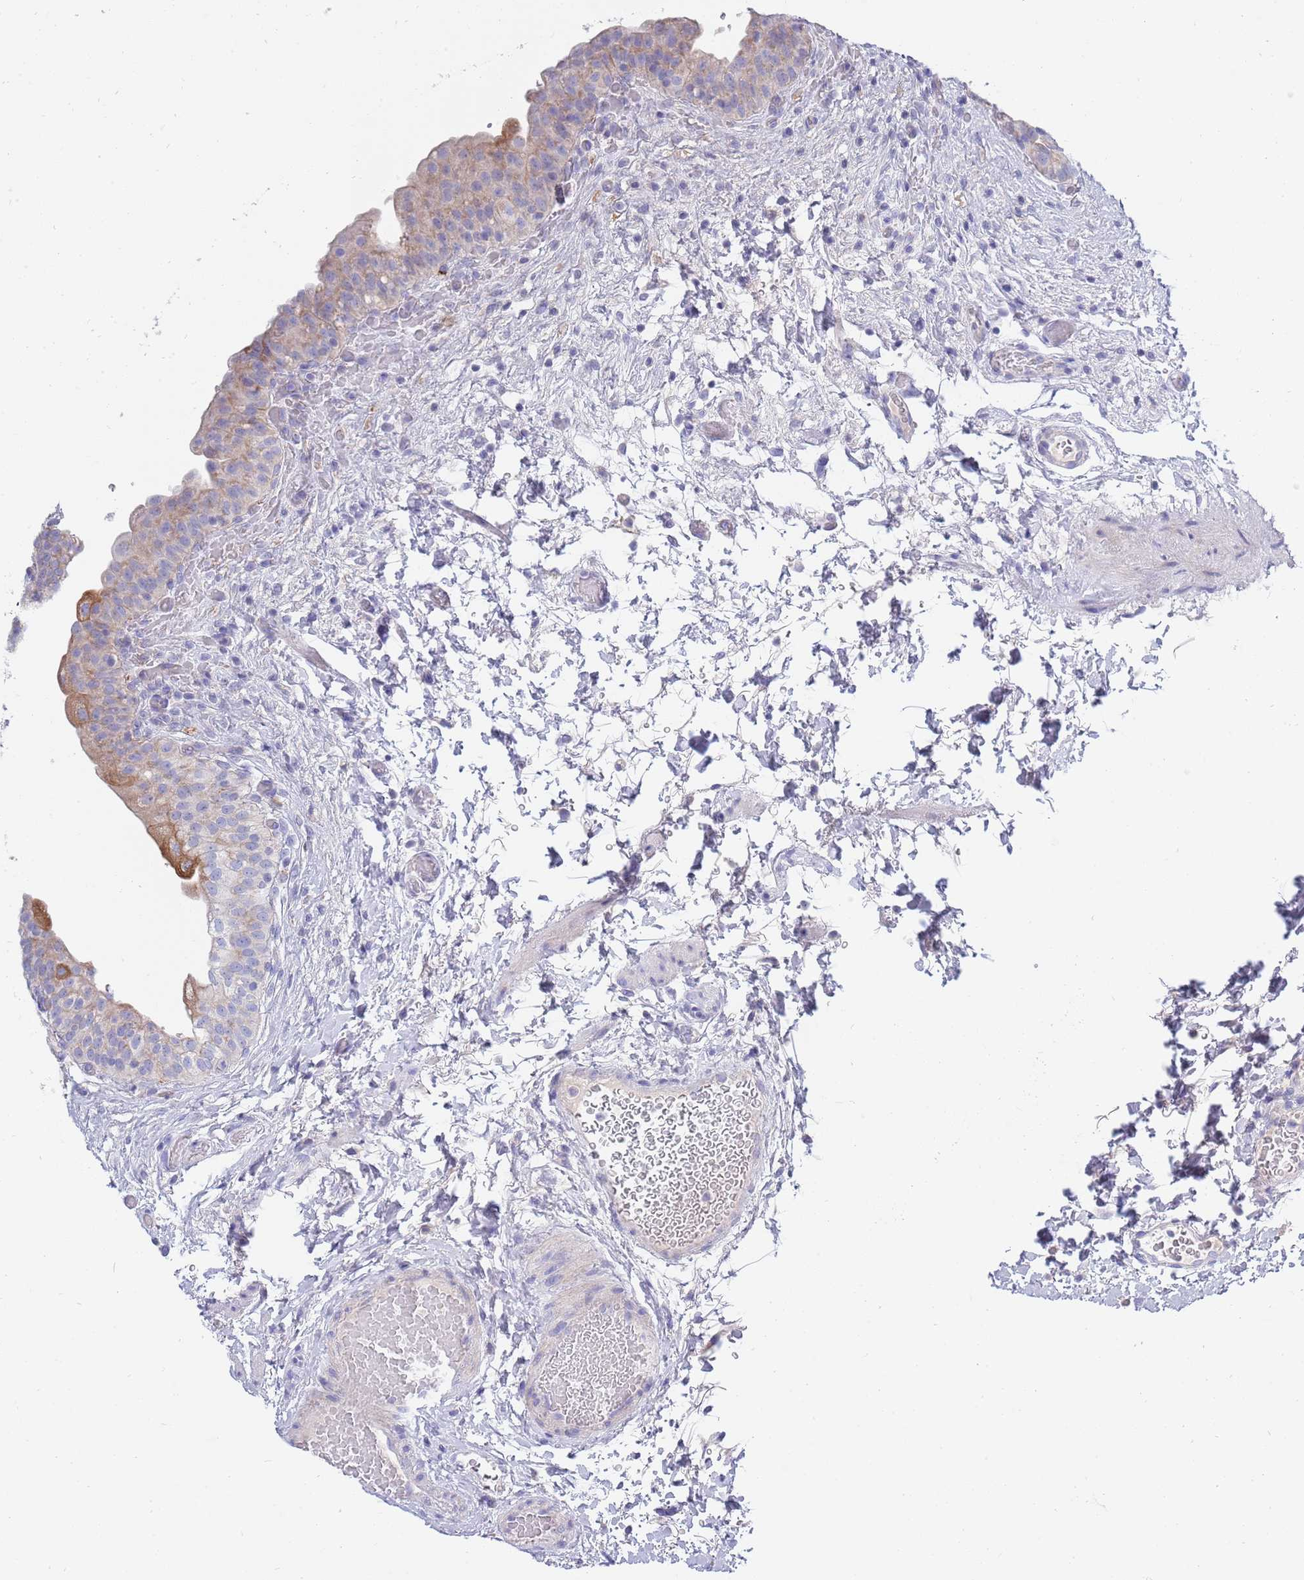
{"staining": {"intensity": "moderate", "quantity": "<25%", "location": "cytoplasmic/membranous"}, "tissue": "urinary bladder", "cell_type": "Urothelial cells", "image_type": "normal", "snomed": [{"axis": "morphology", "description": "Normal tissue, NOS"}, {"axis": "topography", "description": "Urinary bladder"}], "caption": "The image displays immunohistochemical staining of unremarkable urinary bladder. There is moderate cytoplasmic/membranous staining is identified in about <25% of urothelial cells.", "gene": "EMC8", "patient": {"sex": "male", "age": 69}}